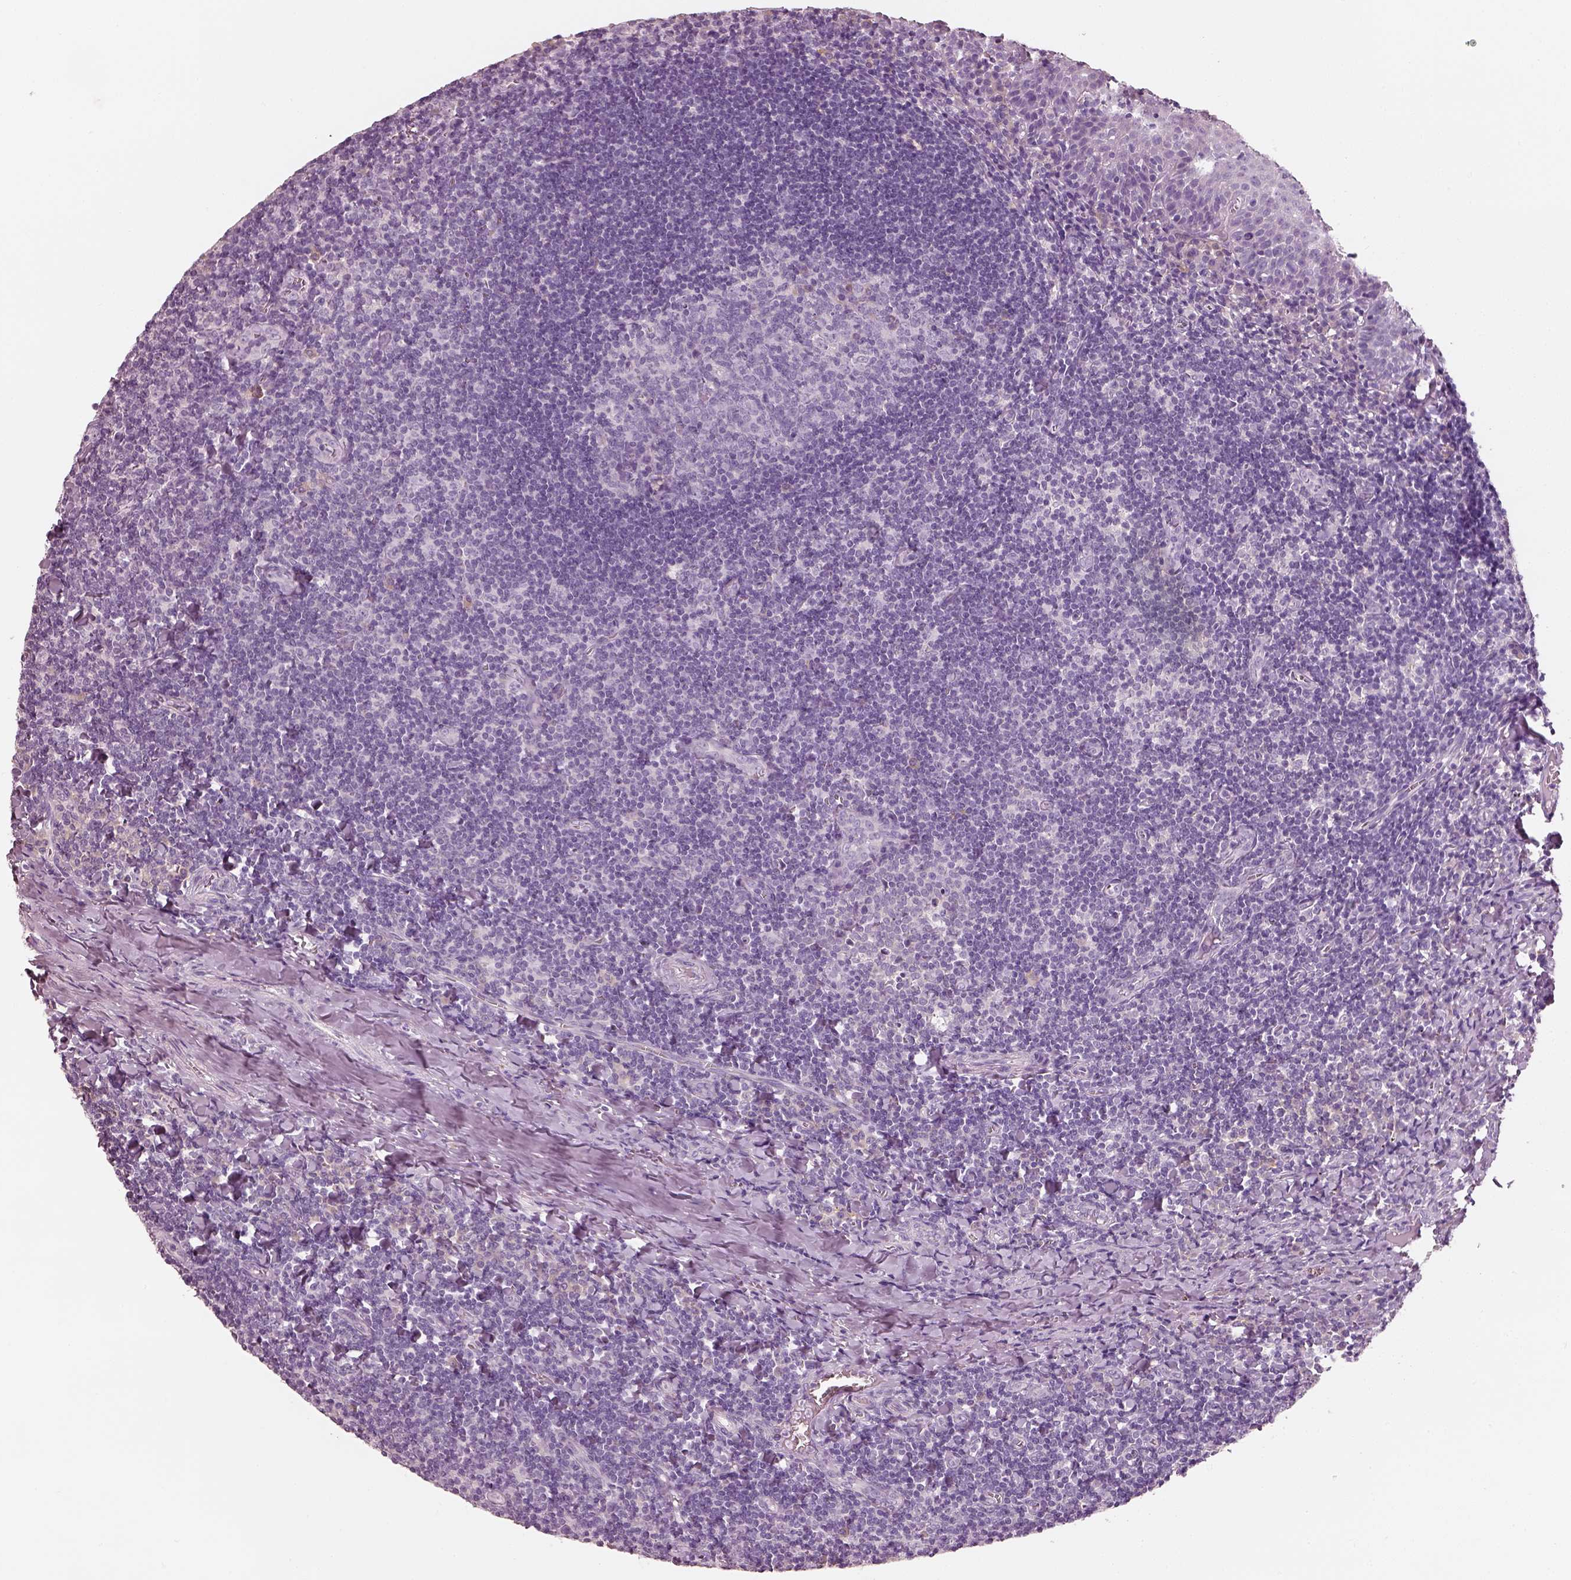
{"staining": {"intensity": "negative", "quantity": "none", "location": "none"}, "tissue": "tonsil", "cell_type": "Germinal center cells", "image_type": "normal", "snomed": [{"axis": "morphology", "description": "Normal tissue, NOS"}, {"axis": "morphology", "description": "Inflammation, NOS"}, {"axis": "topography", "description": "Tonsil"}], "caption": "This is an immunohistochemistry image of unremarkable tonsil. There is no staining in germinal center cells.", "gene": "PNOC", "patient": {"sex": "female", "age": 31}}